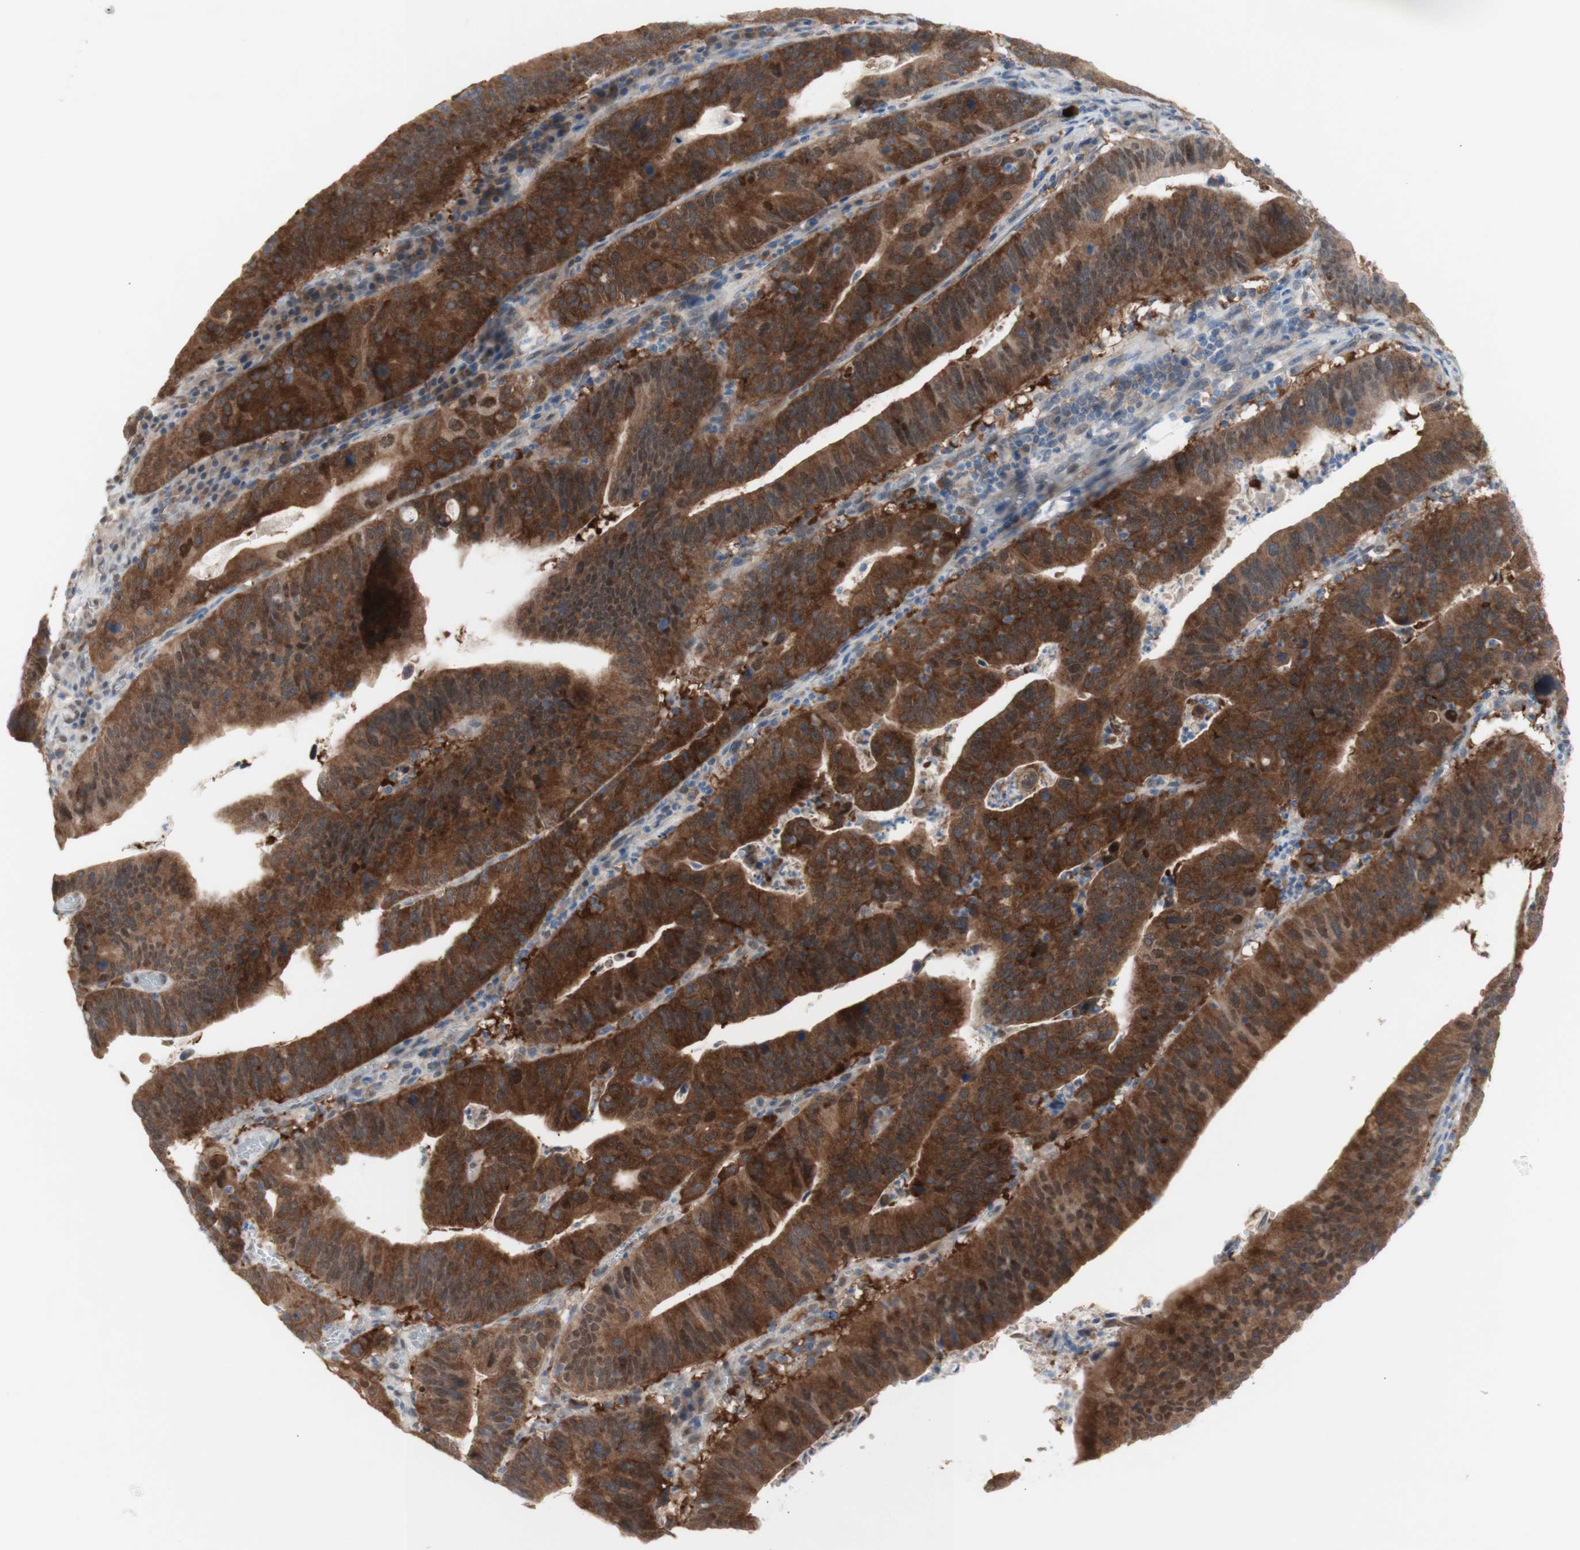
{"staining": {"intensity": "moderate", "quantity": ">75%", "location": "cytoplasmic/membranous,nuclear"}, "tissue": "stomach cancer", "cell_type": "Tumor cells", "image_type": "cancer", "snomed": [{"axis": "morphology", "description": "Adenocarcinoma, NOS"}, {"axis": "topography", "description": "Stomach"}], "caption": "Stomach adenocarcinoma stained with a protein marker displays moderate staining in tumor cells.", "gene": "PRMT5", "patient": {"sex": "male", "age": 59}}